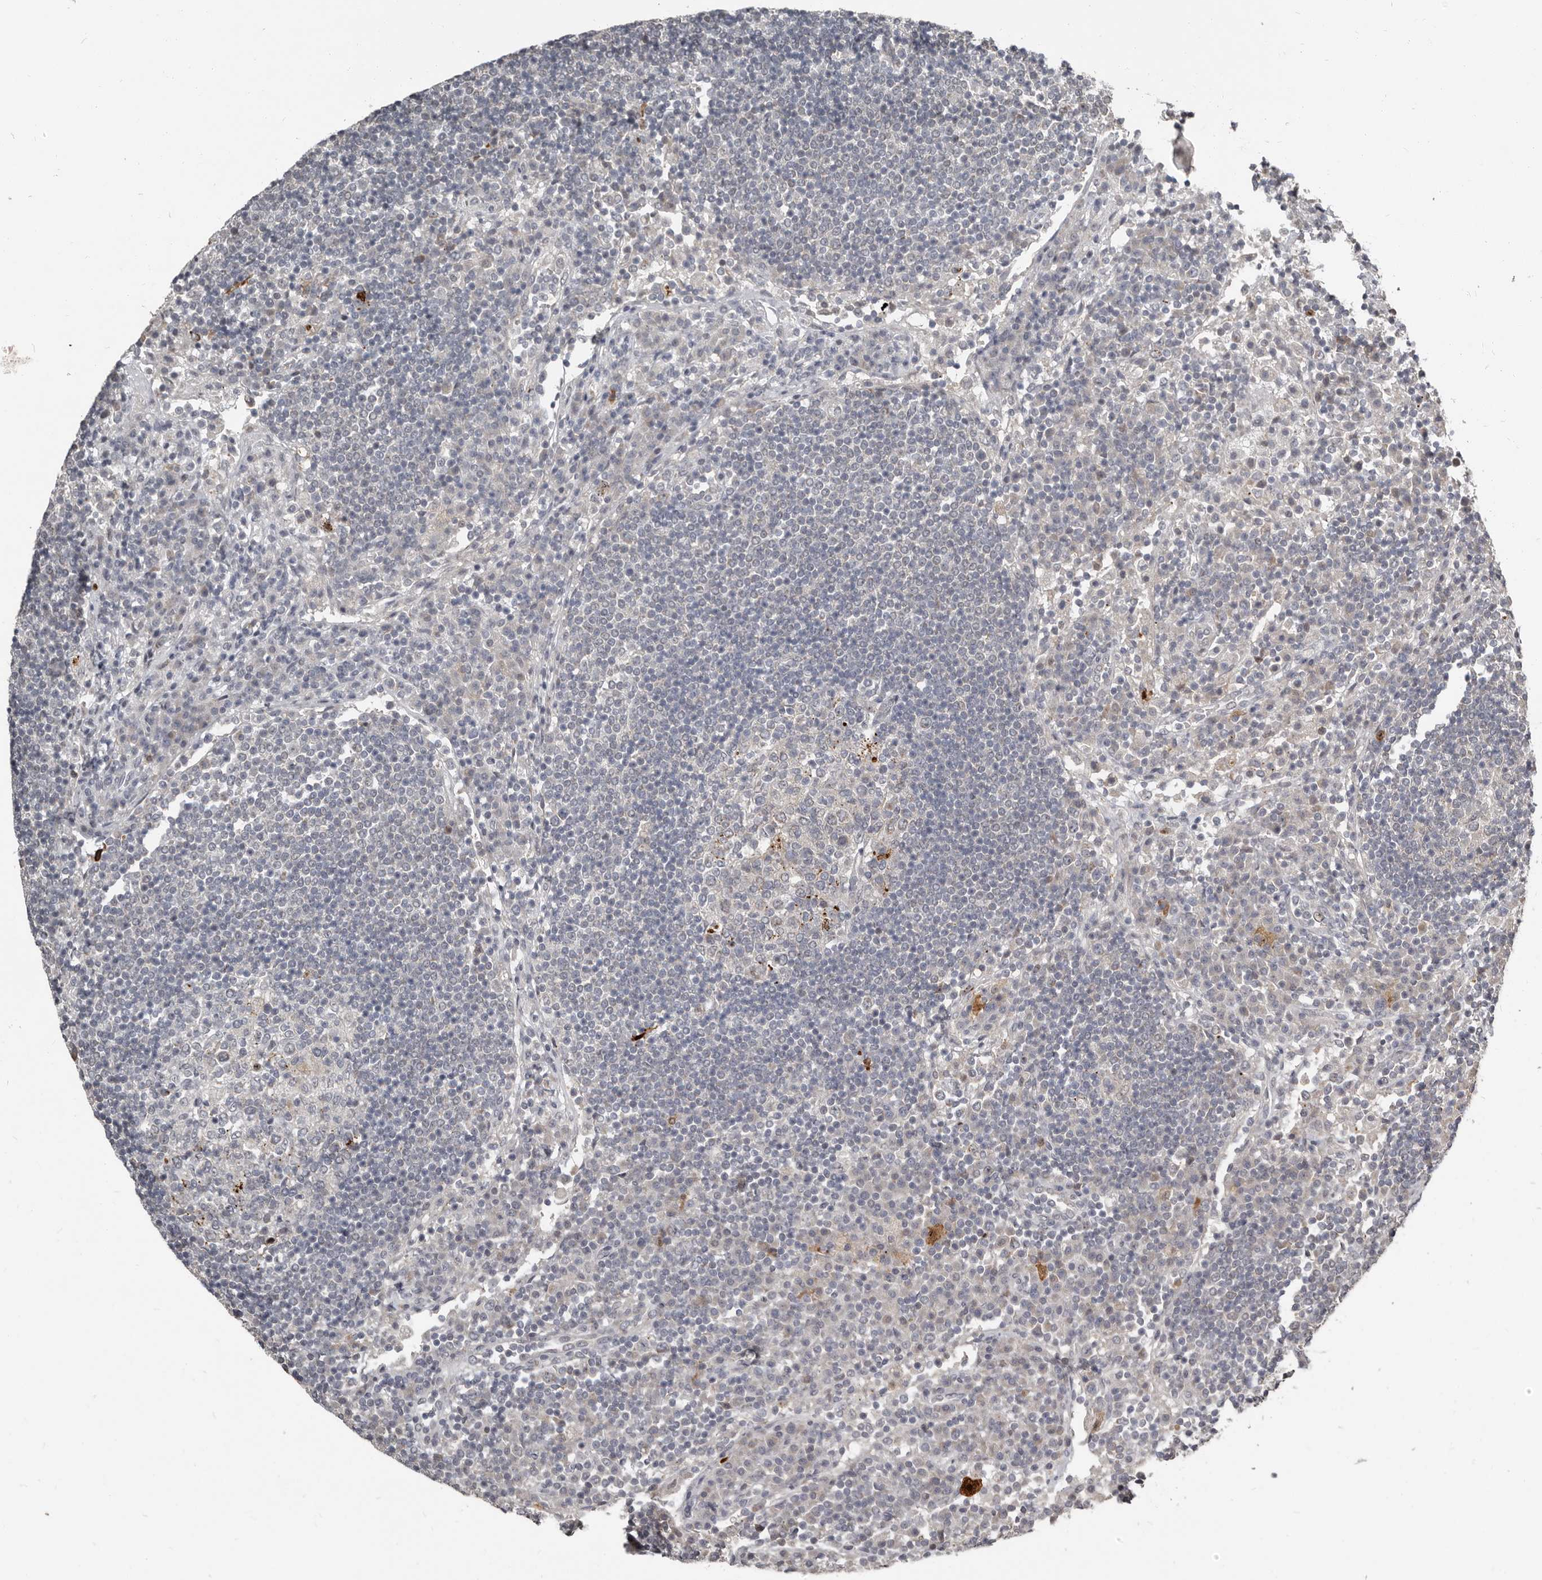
{"staining": {"intensity": "weak", "quantity": "<25%", "location": "cytoplasmic/membranous"}, "tissue": "lymph node", "cell_type": "Germinal center cells", "image_type": "normal", "snomed": [{"axis": "morphology", "description": "Normal tissue, NOS"}, {"axis": "topography", "description": "Lymph node"}], "caption": "The IHC histopathology image has no significant staining in germinal center cells of lymph node.", "gene": "APOL6", "patient": {"sex": "female", "age": 53}}